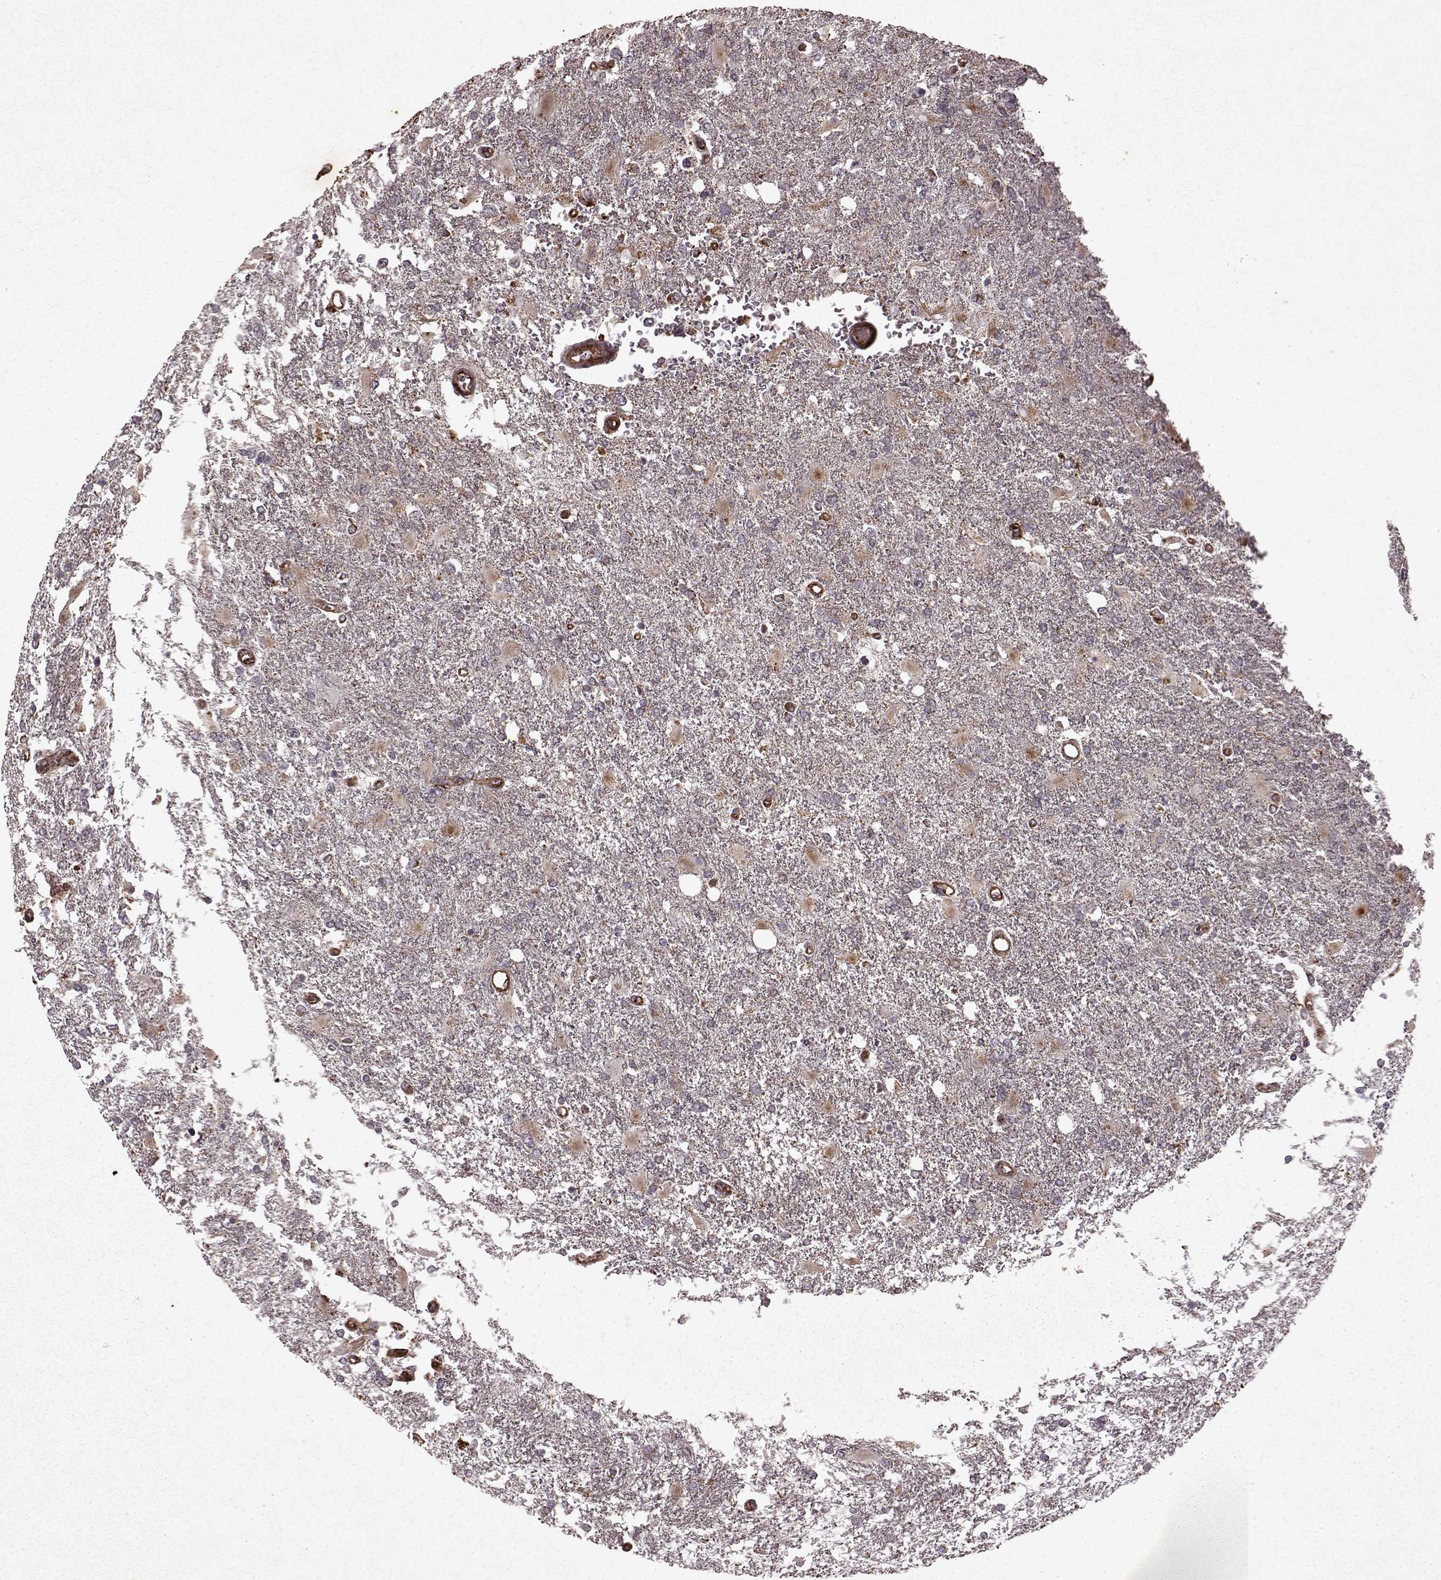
{"staining": {"intensity": "weak", "quantity": "25%-75%", "location": "cytoplasmic/membranous"}, "tissue": "glioma", "cell_type": "Tumor cells", "image_type": "cancer", "snomed": [{"axis": "morphology", "description": "Glioma, malignant, High grade"}, {"axis": "topography", "description": "Cerebral cortex"}], "caption": "Malignant glioma (high-grade) stained with a protein marker displays weak staining in tumor cells.", "gene": "FXN", "patient": {"sex": "male", "age": 79}}